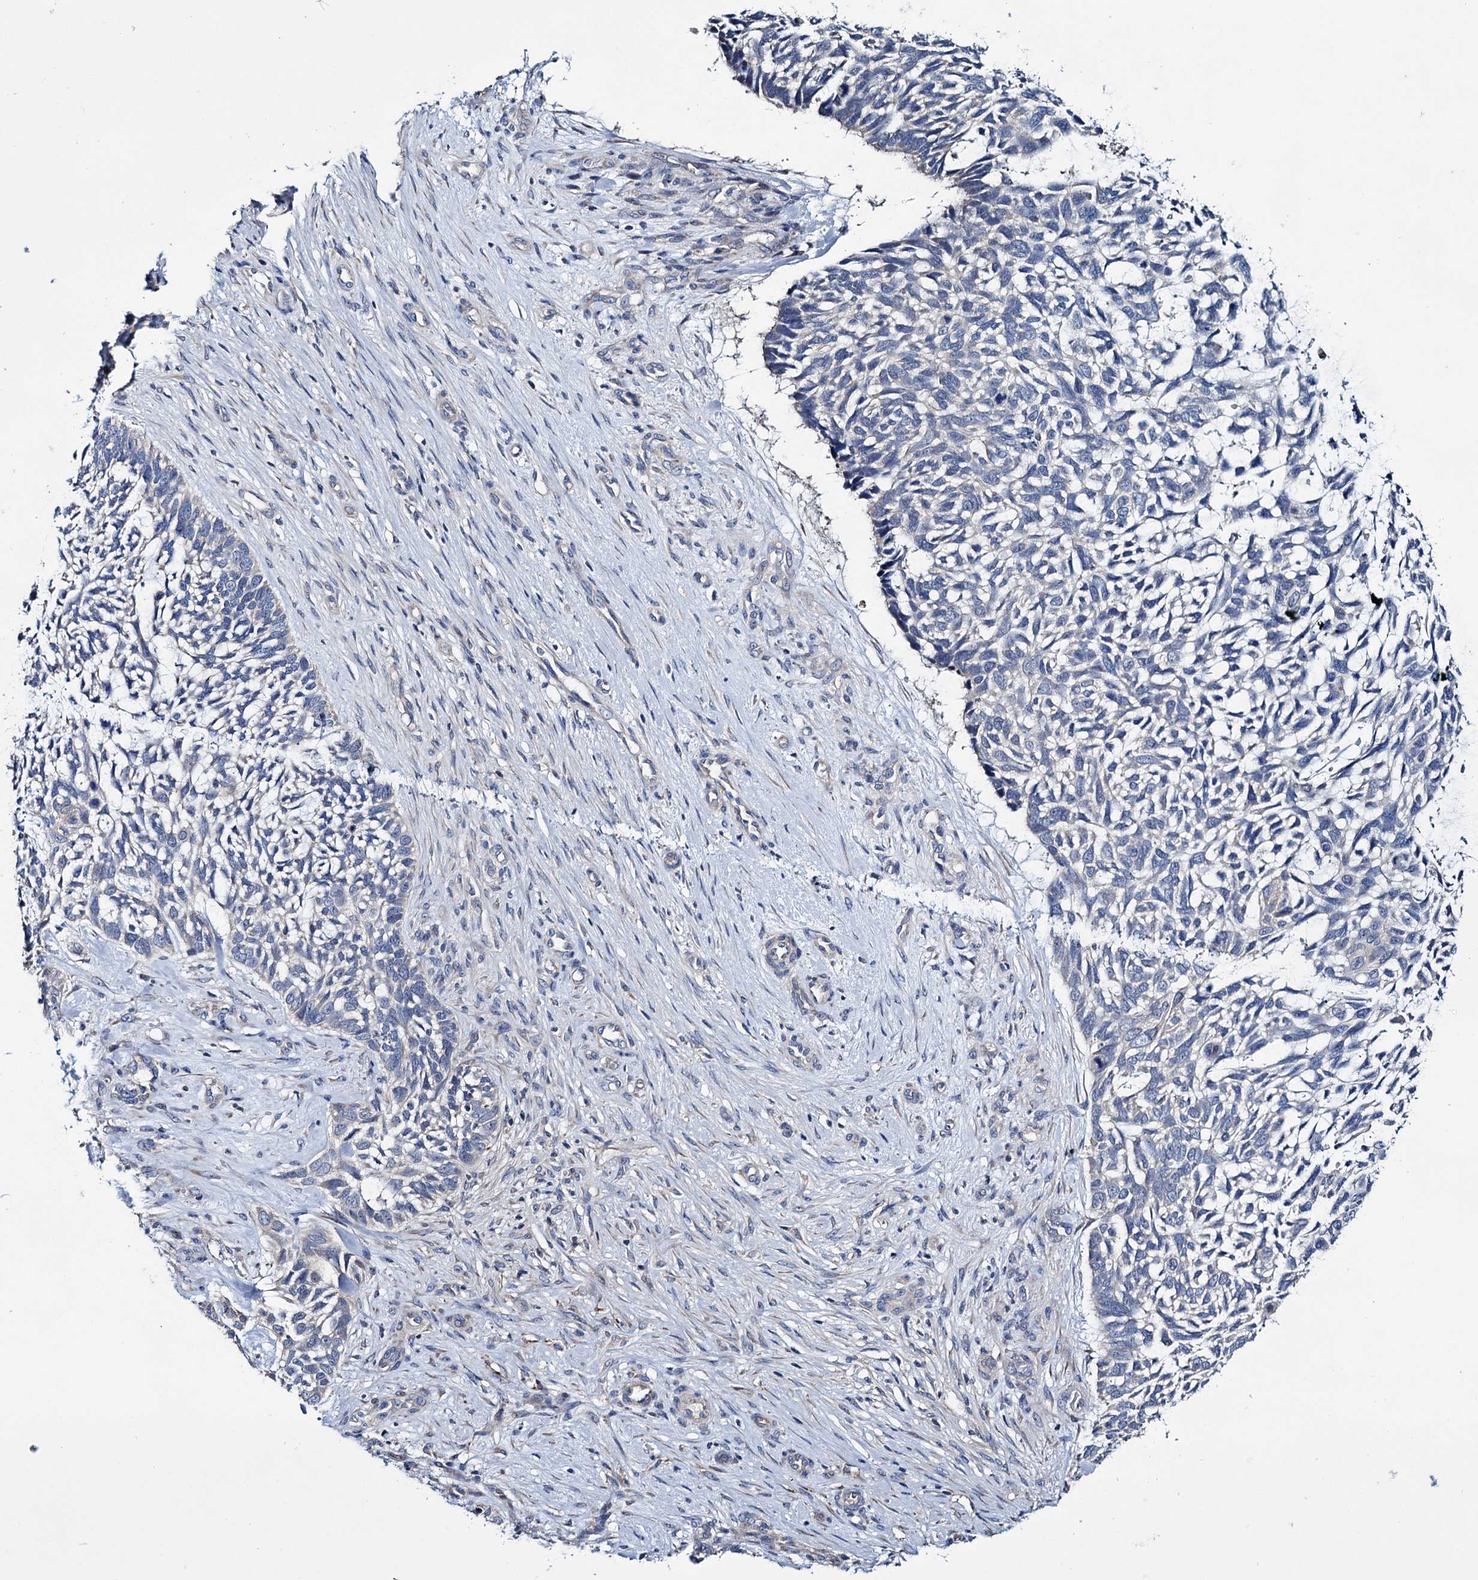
{"staining": {"intensity": "negative", "quantity": "none", "location": "none"}, "tissue": "skin cancer", "cell_type": "Tumor cells", "image_type": "cancer", "snomed": [{"axis": "morphology", "description": "Basal cell carcinoma"}, {"axis": "topography", "description": "Skin"}], "caption": "Protein analysis of skin basal cell carcinoma displays no significant staining in tumor cells. (Stains: DAB immunohistochemistry (IHC) with hematoxylin counter stain, Microscopy: brightfield microscopy at high magnification).", "gene": "EYA4", "patient": {"sex": "male", "age": 88}}